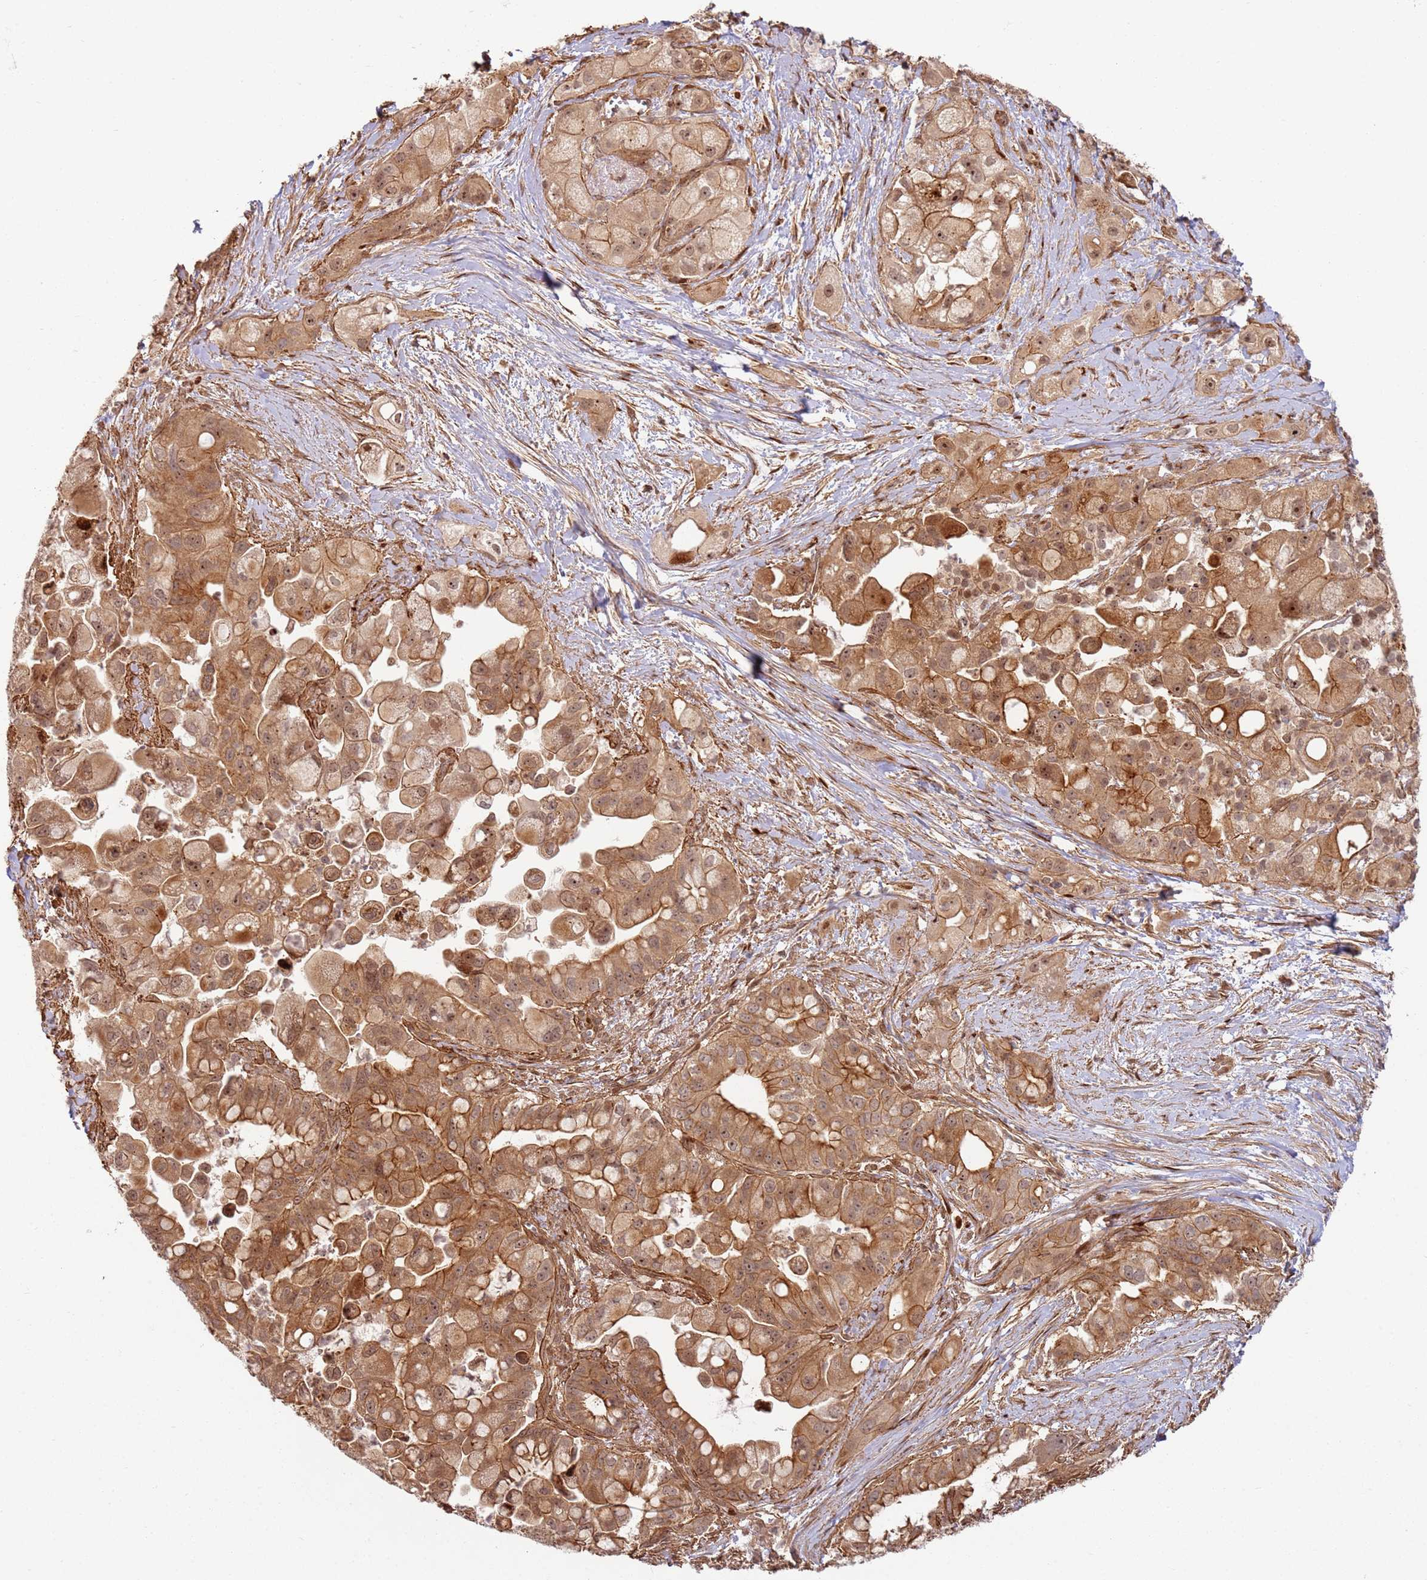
{"staining": {"intensity": "moderate", "quantity": ">75%", "location": "cytoplasmic/membranous,nuclear"}, "tissue": "pancreatic cancer", "cell_type": "Tumor cells", "image_type": "cancer", "snomed": [{"axis": "morphology", "description": "Adenocarcinoma, NOS"}, {"axis": "topography", "description": "Pancreas"}], "caption": "Moderate cytoplasmic/membranous and nuclear expression is present in about >75% of tumor cells in pancreatic cancer. (brown staining indicates protein expression, while blue staining denotes nuclei).", "gene": "TMEM233", "patient": {"sex": "male", "age": 68}}